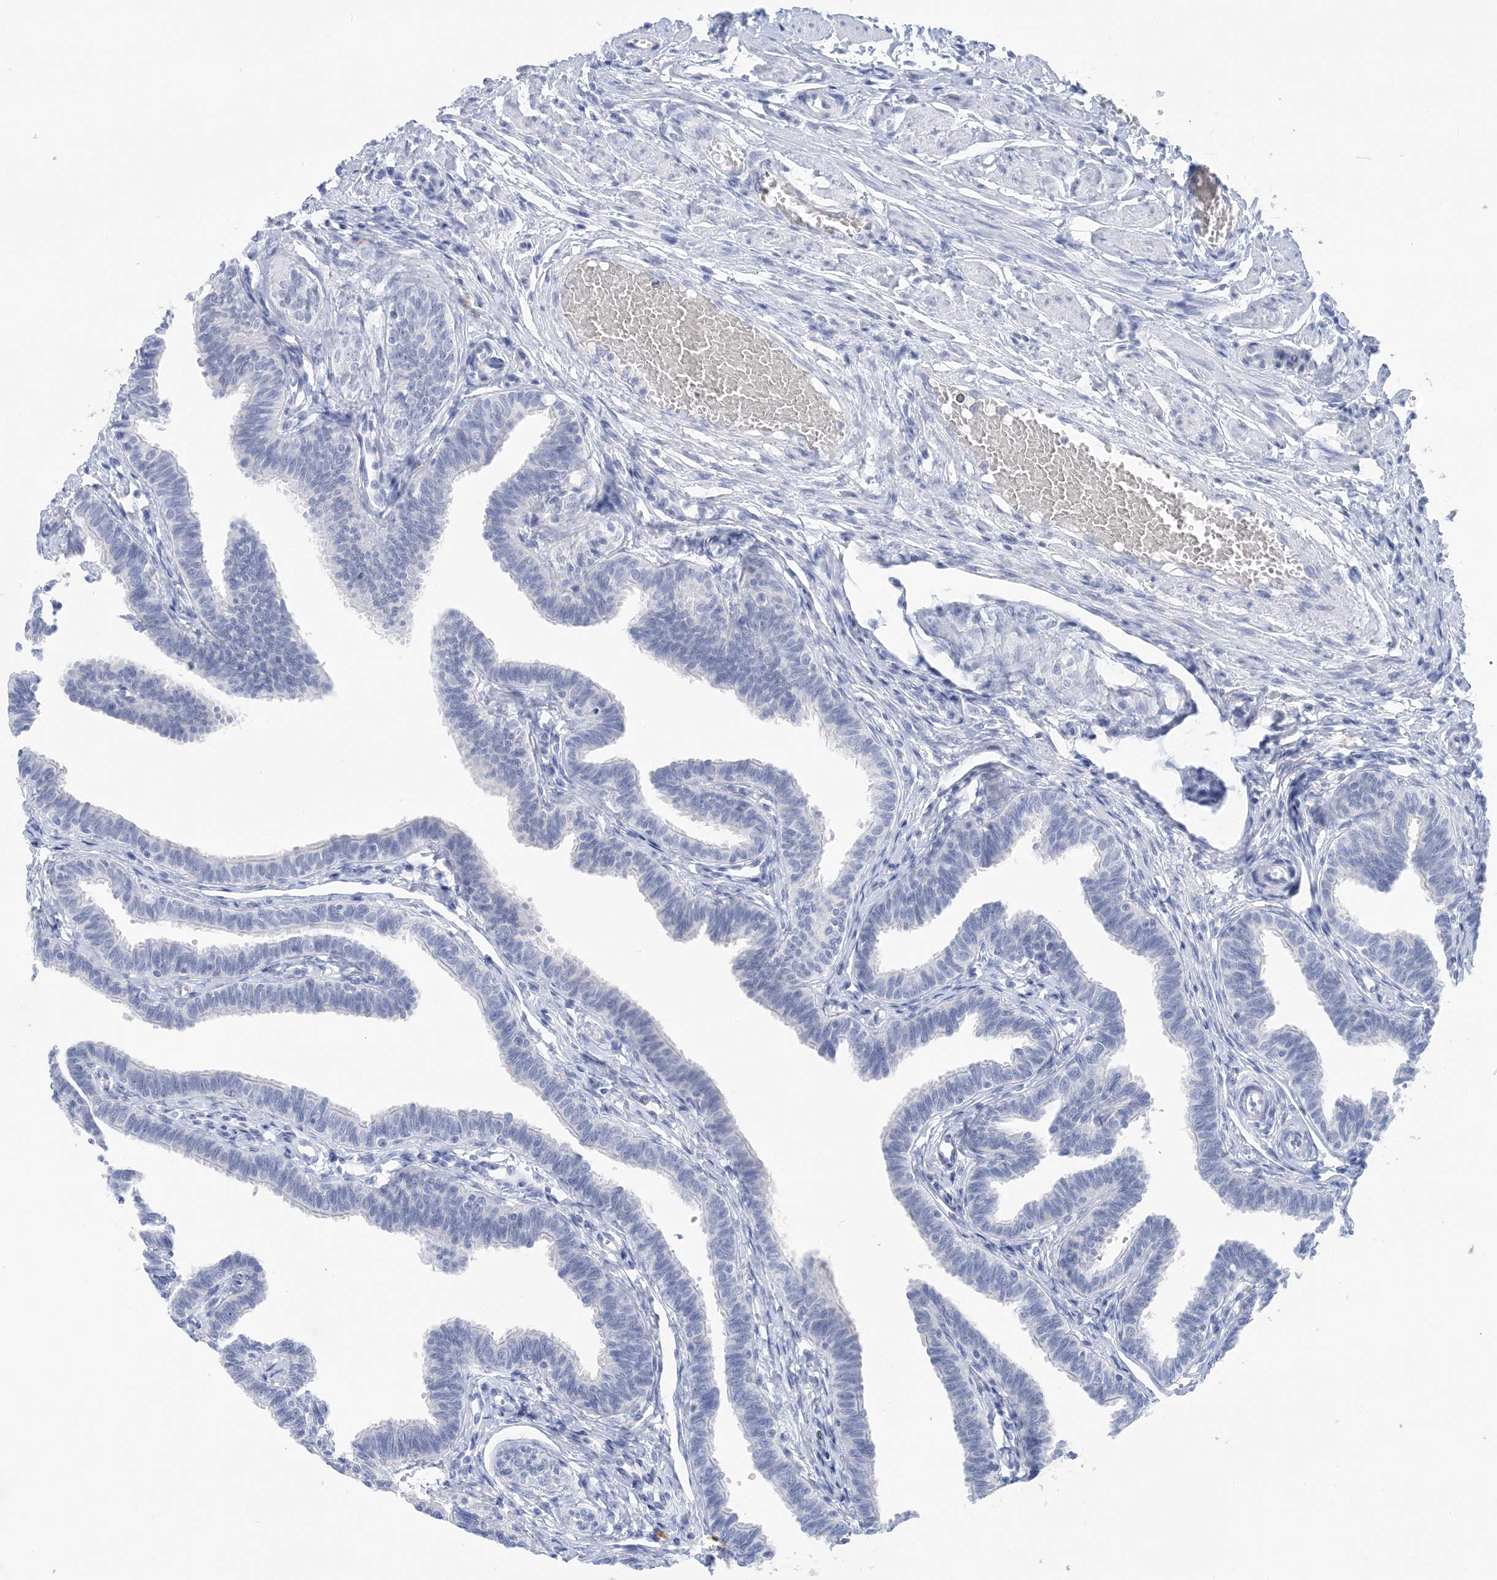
{"staining": {"intensity": "negative", "quantity": "none", "location": "none"}, "tissue": "fallopian tube", "cell_type": "Glandular cells", "image_type": "normal", "snomed": [{"axis": "morphology", "description": "Normal tissue, NOS"}, {"axis": "topography", "description": "Fallopian tube"}, {"axis": "topography", "description": "Ovary"}], "caption": "Immunohistochemistry (IHC) photomicrograph of normal fallopian tube: human fallopian tube stained with DAB reveals no significant protein positivity in glandular cells.", "gene": "SH3YL1", "patient": {"sex": "female", "age": 23}}